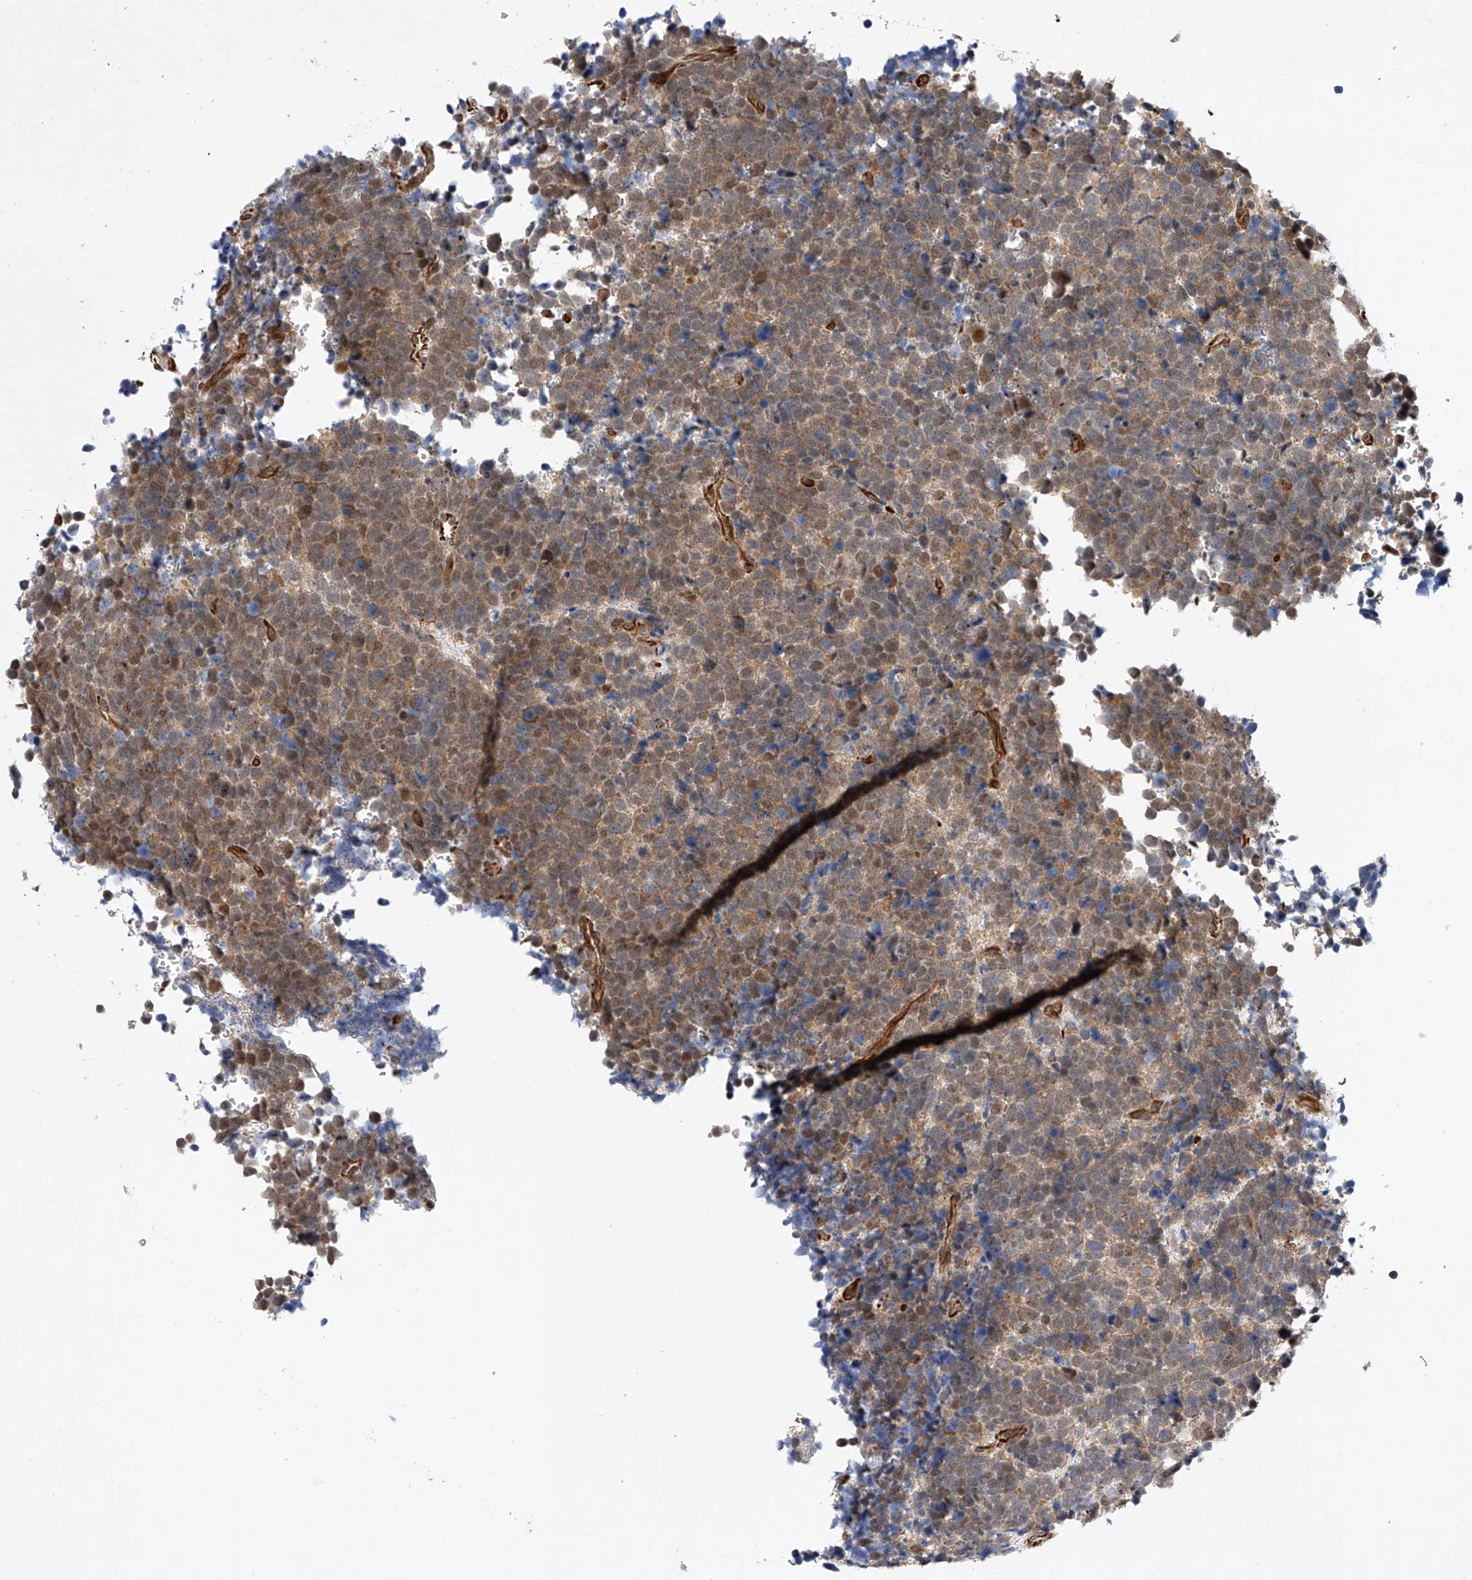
{"staining": {"intensity": "moderate", "quantity": "25%-75%", "location": "cytoplasmic/membranous,nuclear"}, "tissue": "urothelial cancer", "cell_type": "Tumor cells", "image_type": "cancer", "snomed": [{"axis": "morphology", "description": "Urothelial carcinoma, High grade"}, {"axis": "topography", "description": "Urinary bladder"}], "caption": "Urothelial cancer stained with DAB immunohistochemistry shows medium levels of moderate cytoplasmic/membranous and nuclear positivity in approximately 25%-75% of tumor cells.", "gene": "AMD1", "patient": {"sex": "female", "age": 82}}